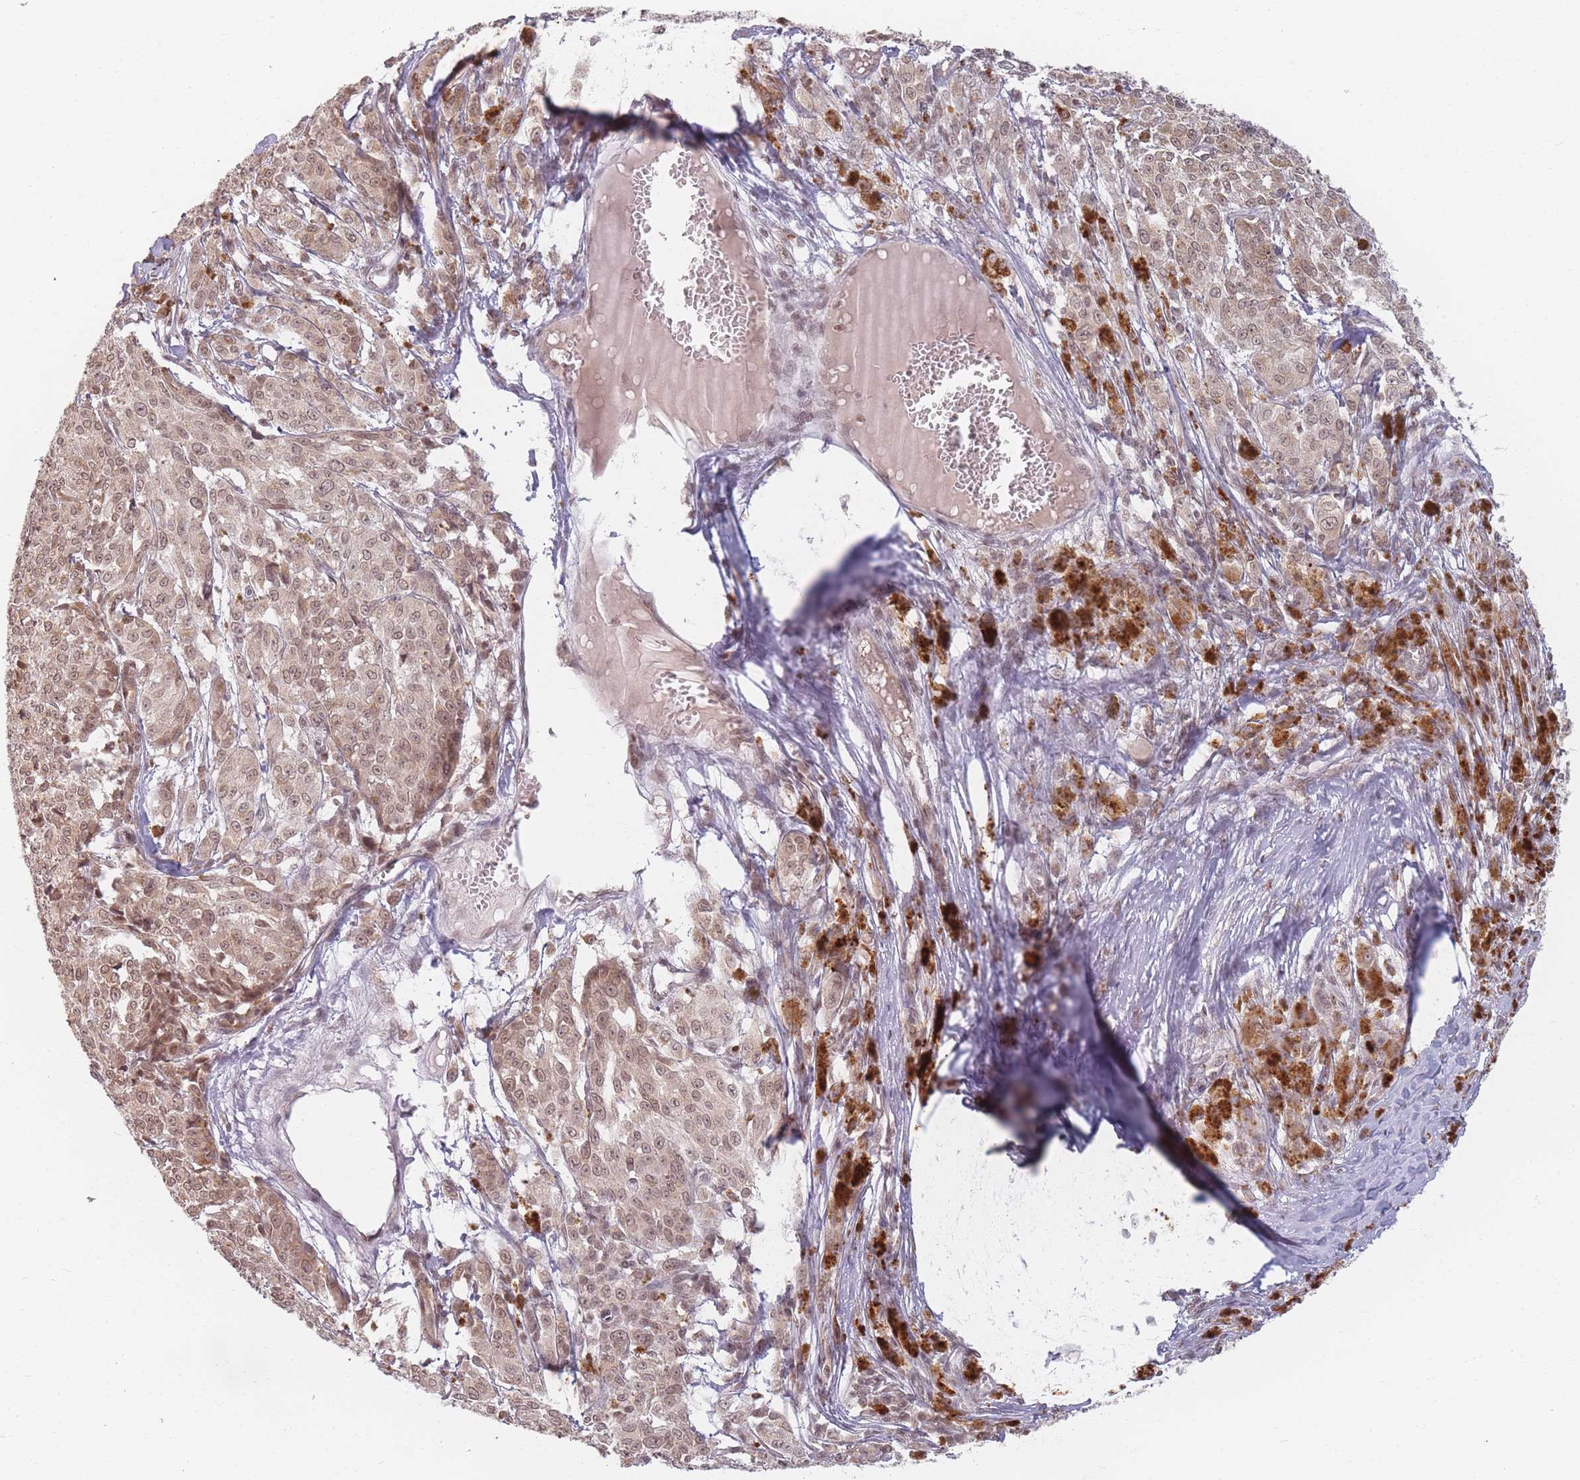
{"staining": {"intensity": "moderate", "quantity": ">75%", "location": "cytoplasmic/membranous,nuclear"}, "tissue": "melanoma", "cell_type": "Tumor cells", "image_type": "cancer", "snomed": [{"axis": "morphology", "description": "Malignant melanoma, NOS"}, {"axis": "topography", "description": "Skin"}], "caption": "Immunohistochemical staining of malignant melanoma shows medium levels of moderate cytoplasmic/membranous and nuclear protein positivity in approximately >75% of tumor cells. (Stains: DAB (3,3'-diaminobenzidine) in brown, nuclei in blue, Microscopy: brightfield microscopy at high magnification).", "gene": "SPATA45", "patient": {"sex": "female", "age": 52}}